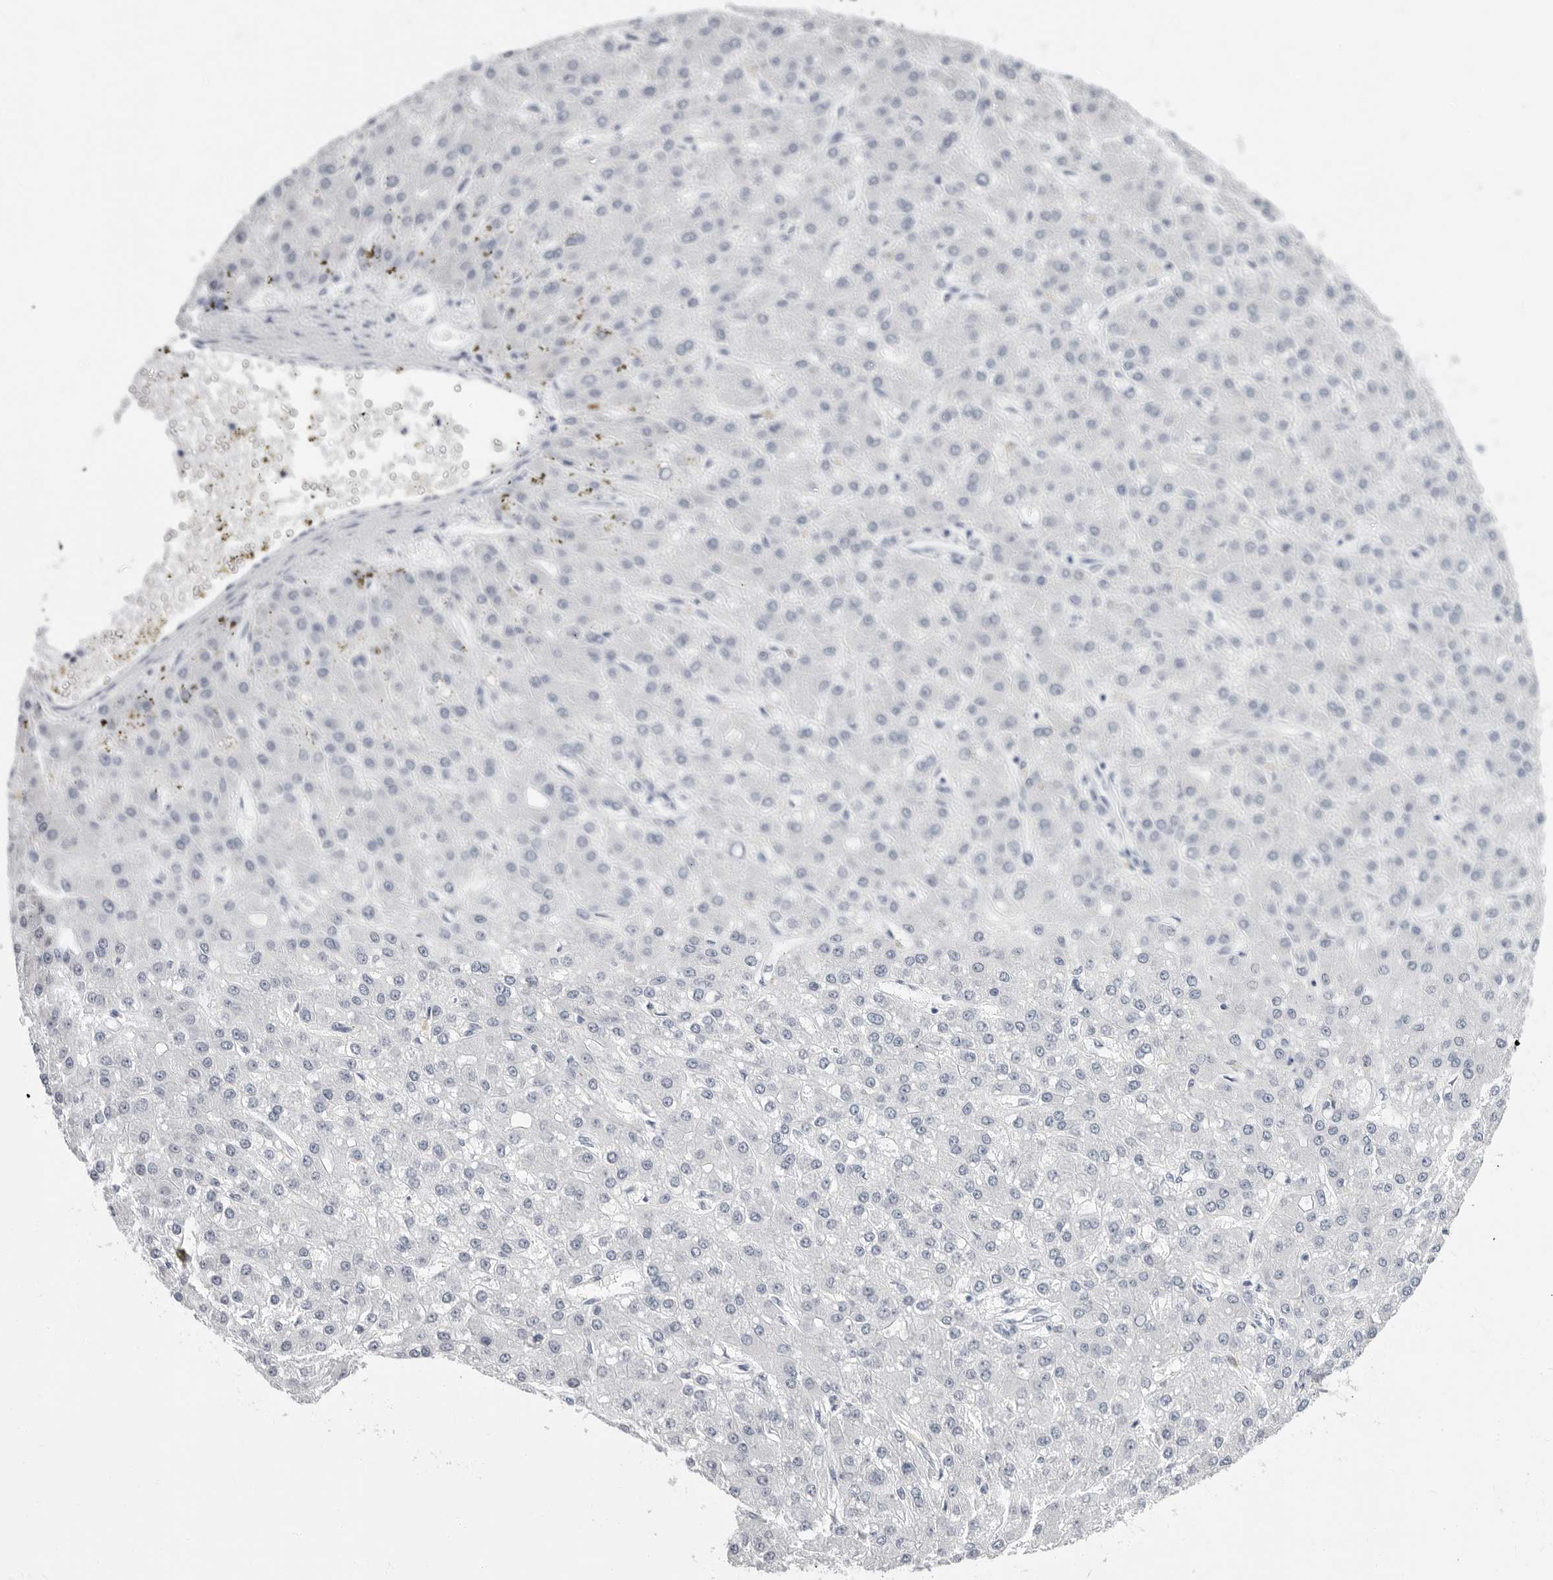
{"staining": {"intensity": "negative", "quantity": "none", "location": "none"}, "tissue": "liver cancer", "cell_type": "Tumor cells", "image_type": "cancer", "snomed": [{"axis": "morphology", "description": "Carcinoma, Hepatocellular, NOS"}, {"axis": "topography", "description": "Liver"}], "caption": "Human liver cancer (hepatocellular carcinoma) stained for a protein using immunohistochemistry demonstrates no staining in tumor cells.", "gene": "ERICH3", "patient": {"sex": "male", "age": 67}}